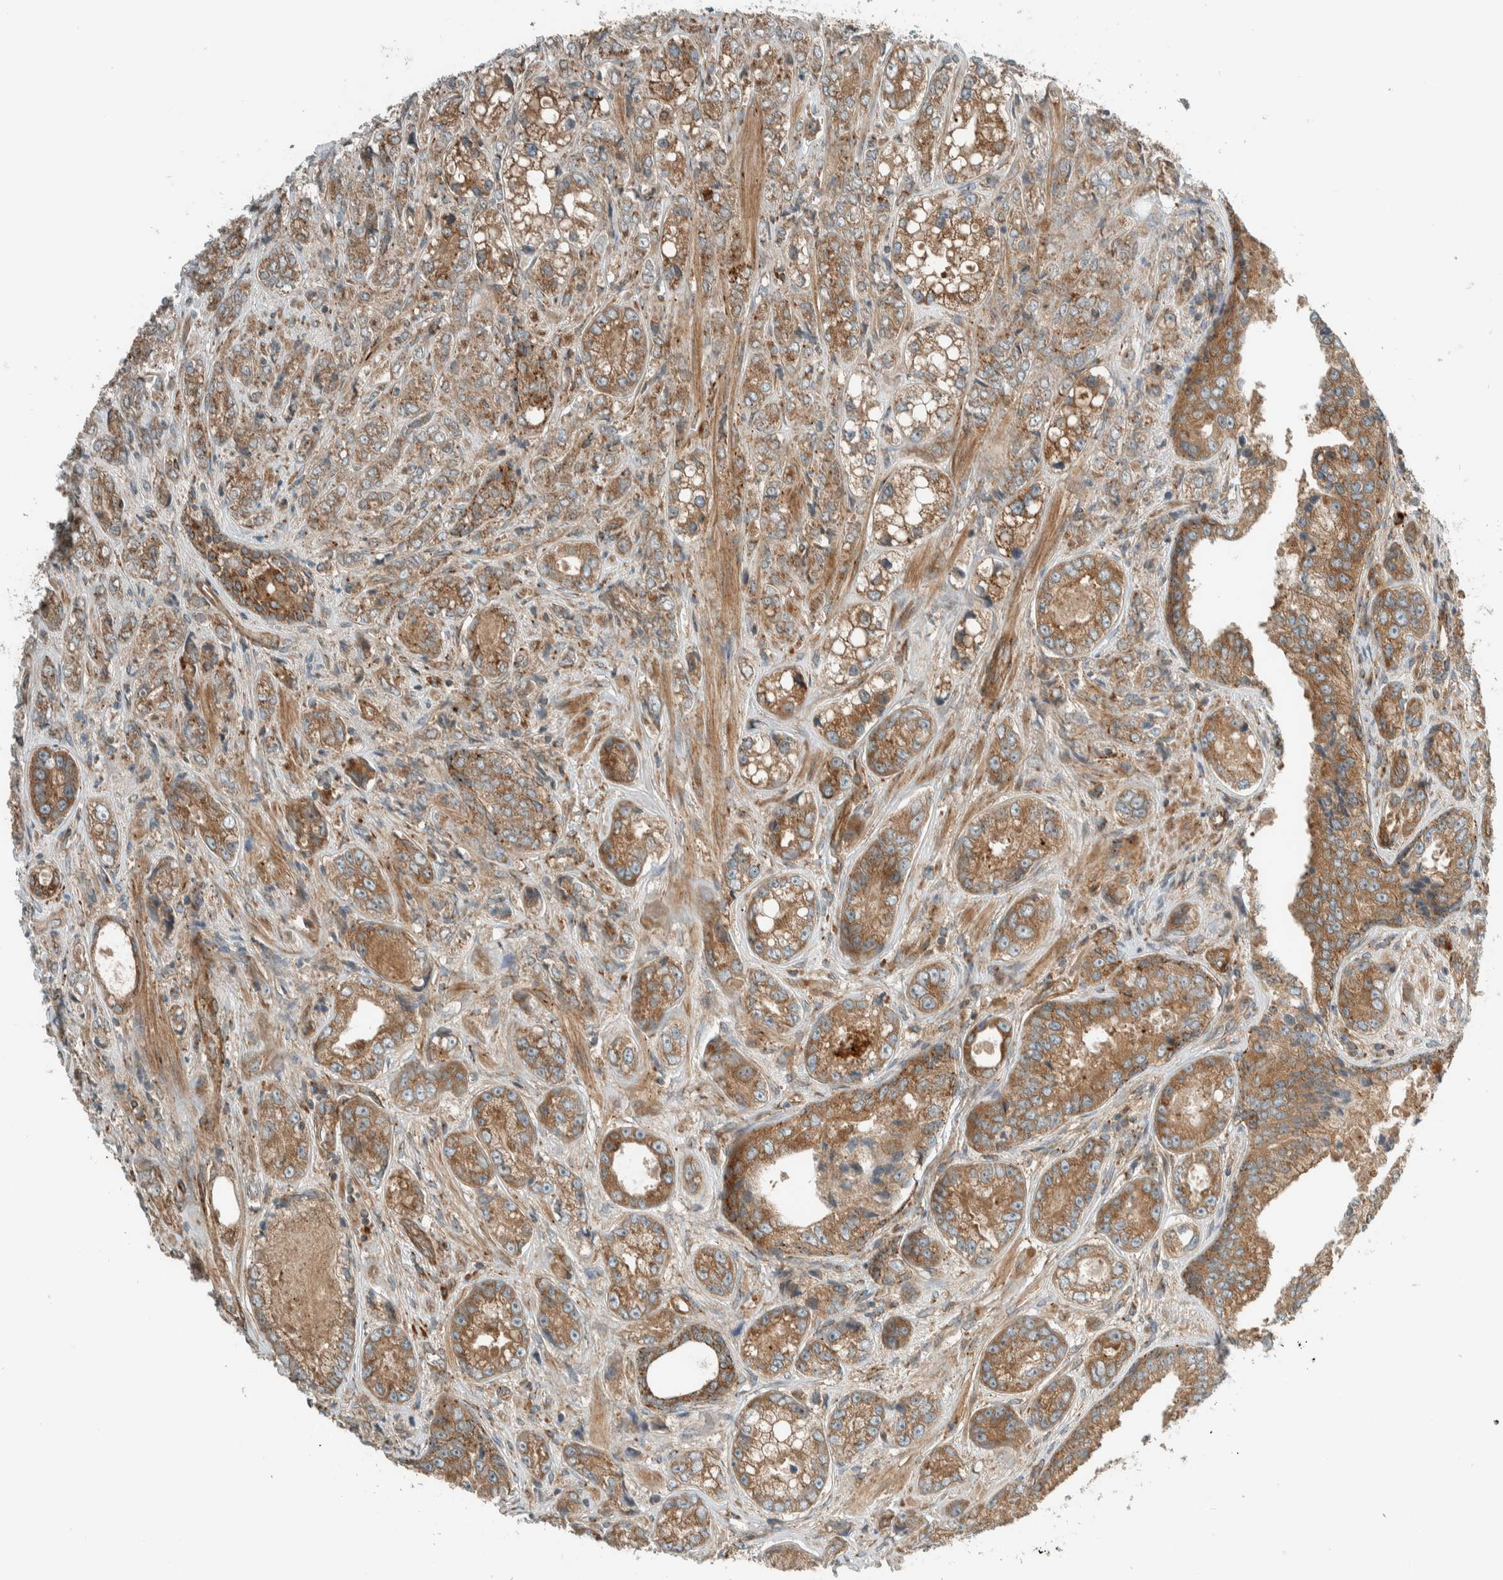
{"staining": {"intensity": "moderate", "quantity": ">75%", "location": "cytoplasmic/membranous"}, "tissue": "prostate cancer", "cell_type": "Tumor cells", "image_type": "cancer", "snomed": [{"axis": "morphology", "description": "Adenocarcinoma, High grade"}, {"axis": "topography", "description": "Prostate"}], "caption": "A histopathology image showing moderate cytoplasmic/membranous staining in about >75% of tumor cells in prostate cancer (high-grade adenocarcinoma), as visualized by brown immunohistochemical staining.", "gene": "EXOC7", "patient": {"sex": "male", "age": 61}}